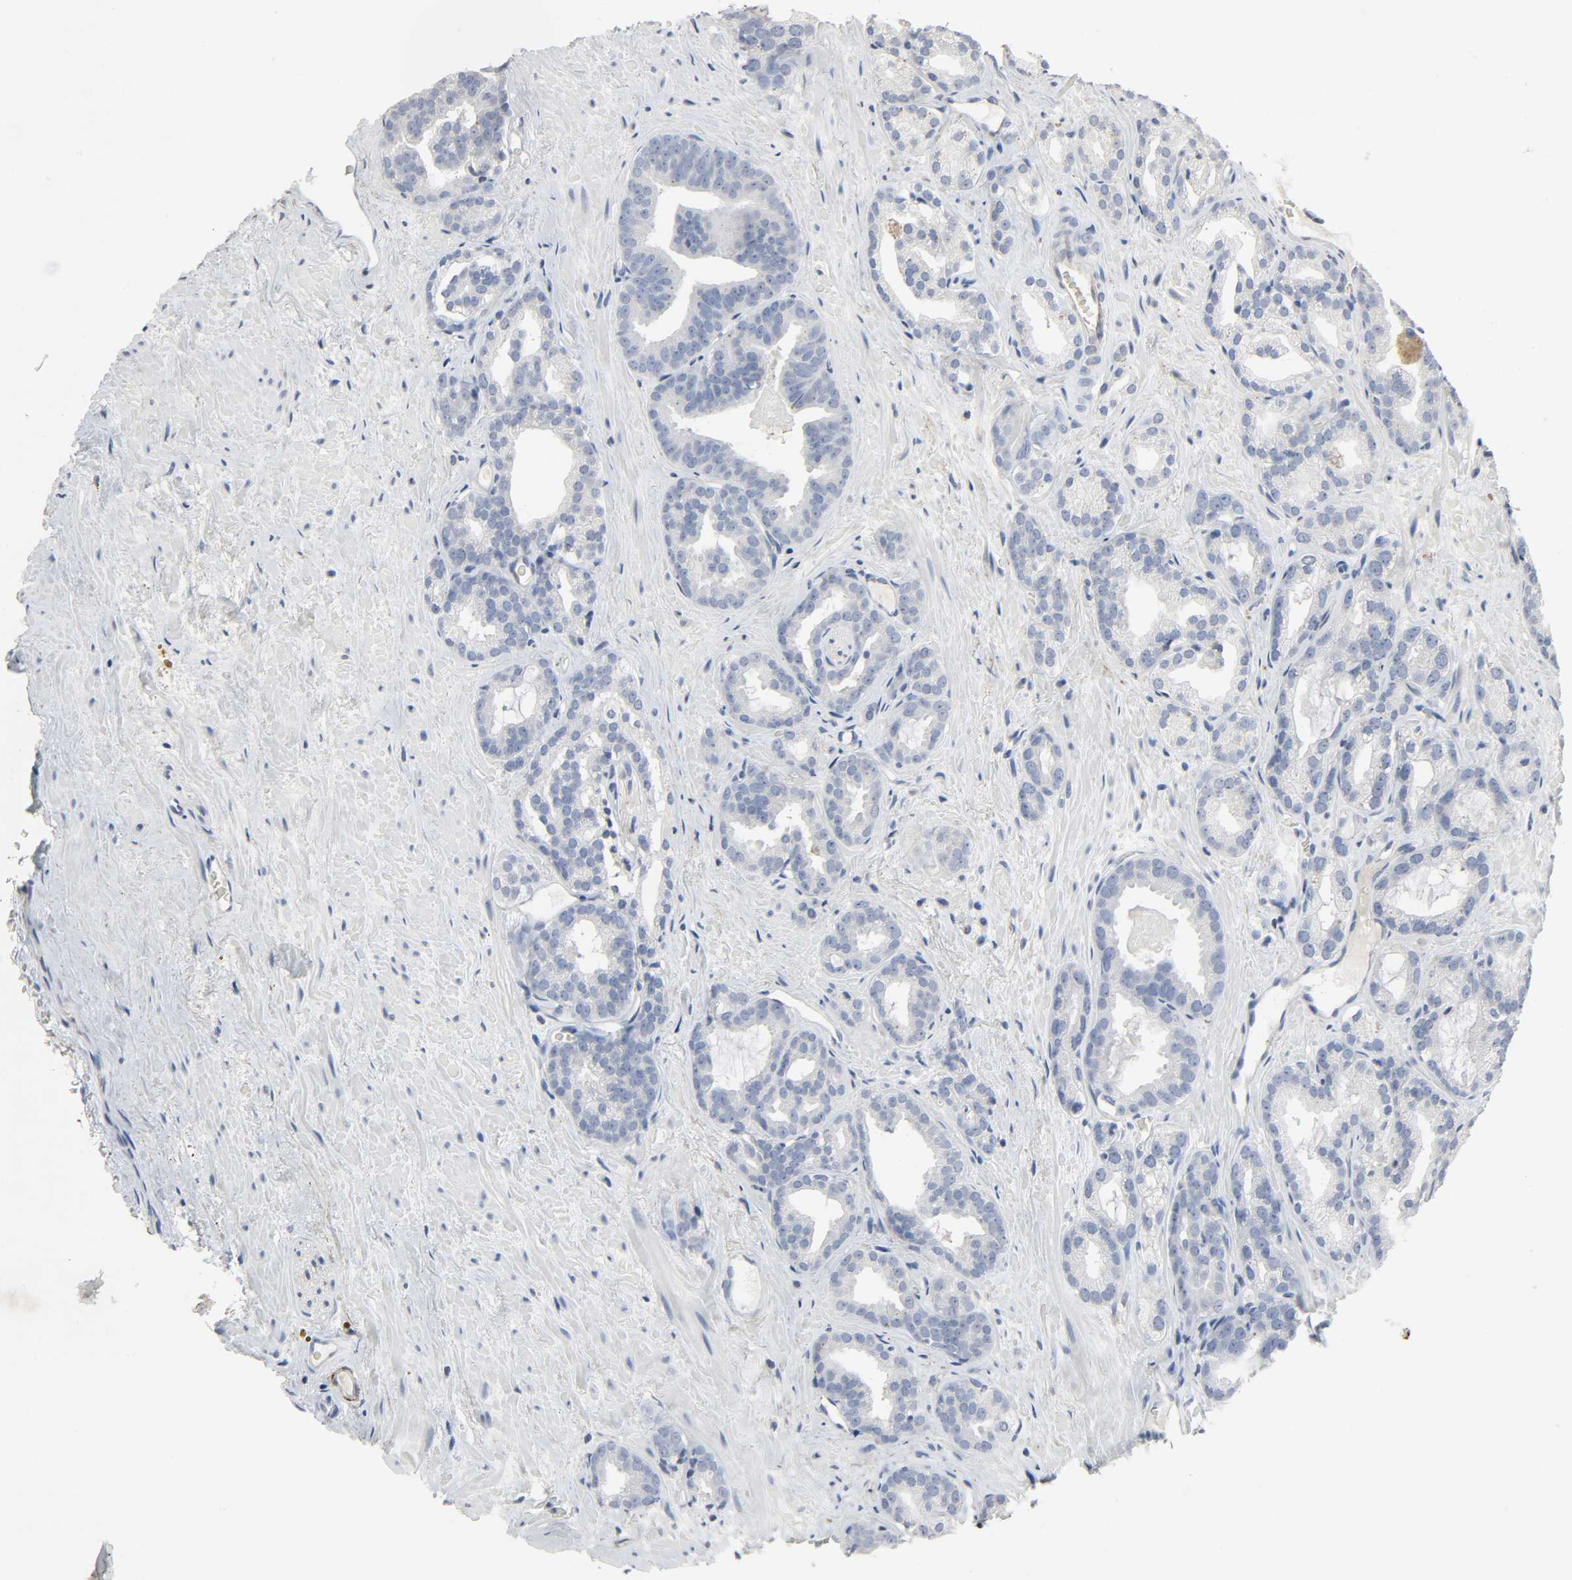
{"staining": {"intensity": "negative", "quantity": "none", "location": "none"}, "tissue": "prostate cancer", "cell_type": "Tumor cells", "image_type": "cancer", "snomed": [{"axis": "morphology", "description": "Adenocarcinoma, Low grade"}, {"axis": "topography", "description": "Prostate"}], "caption": "DAB immunohistochemical staining of human prostate cancer (low-grade adenocarcinoma) displays no significant staining in tumor cells.", "gene": "FBLN5", "patient": {"sex": "male", "age": 63}}